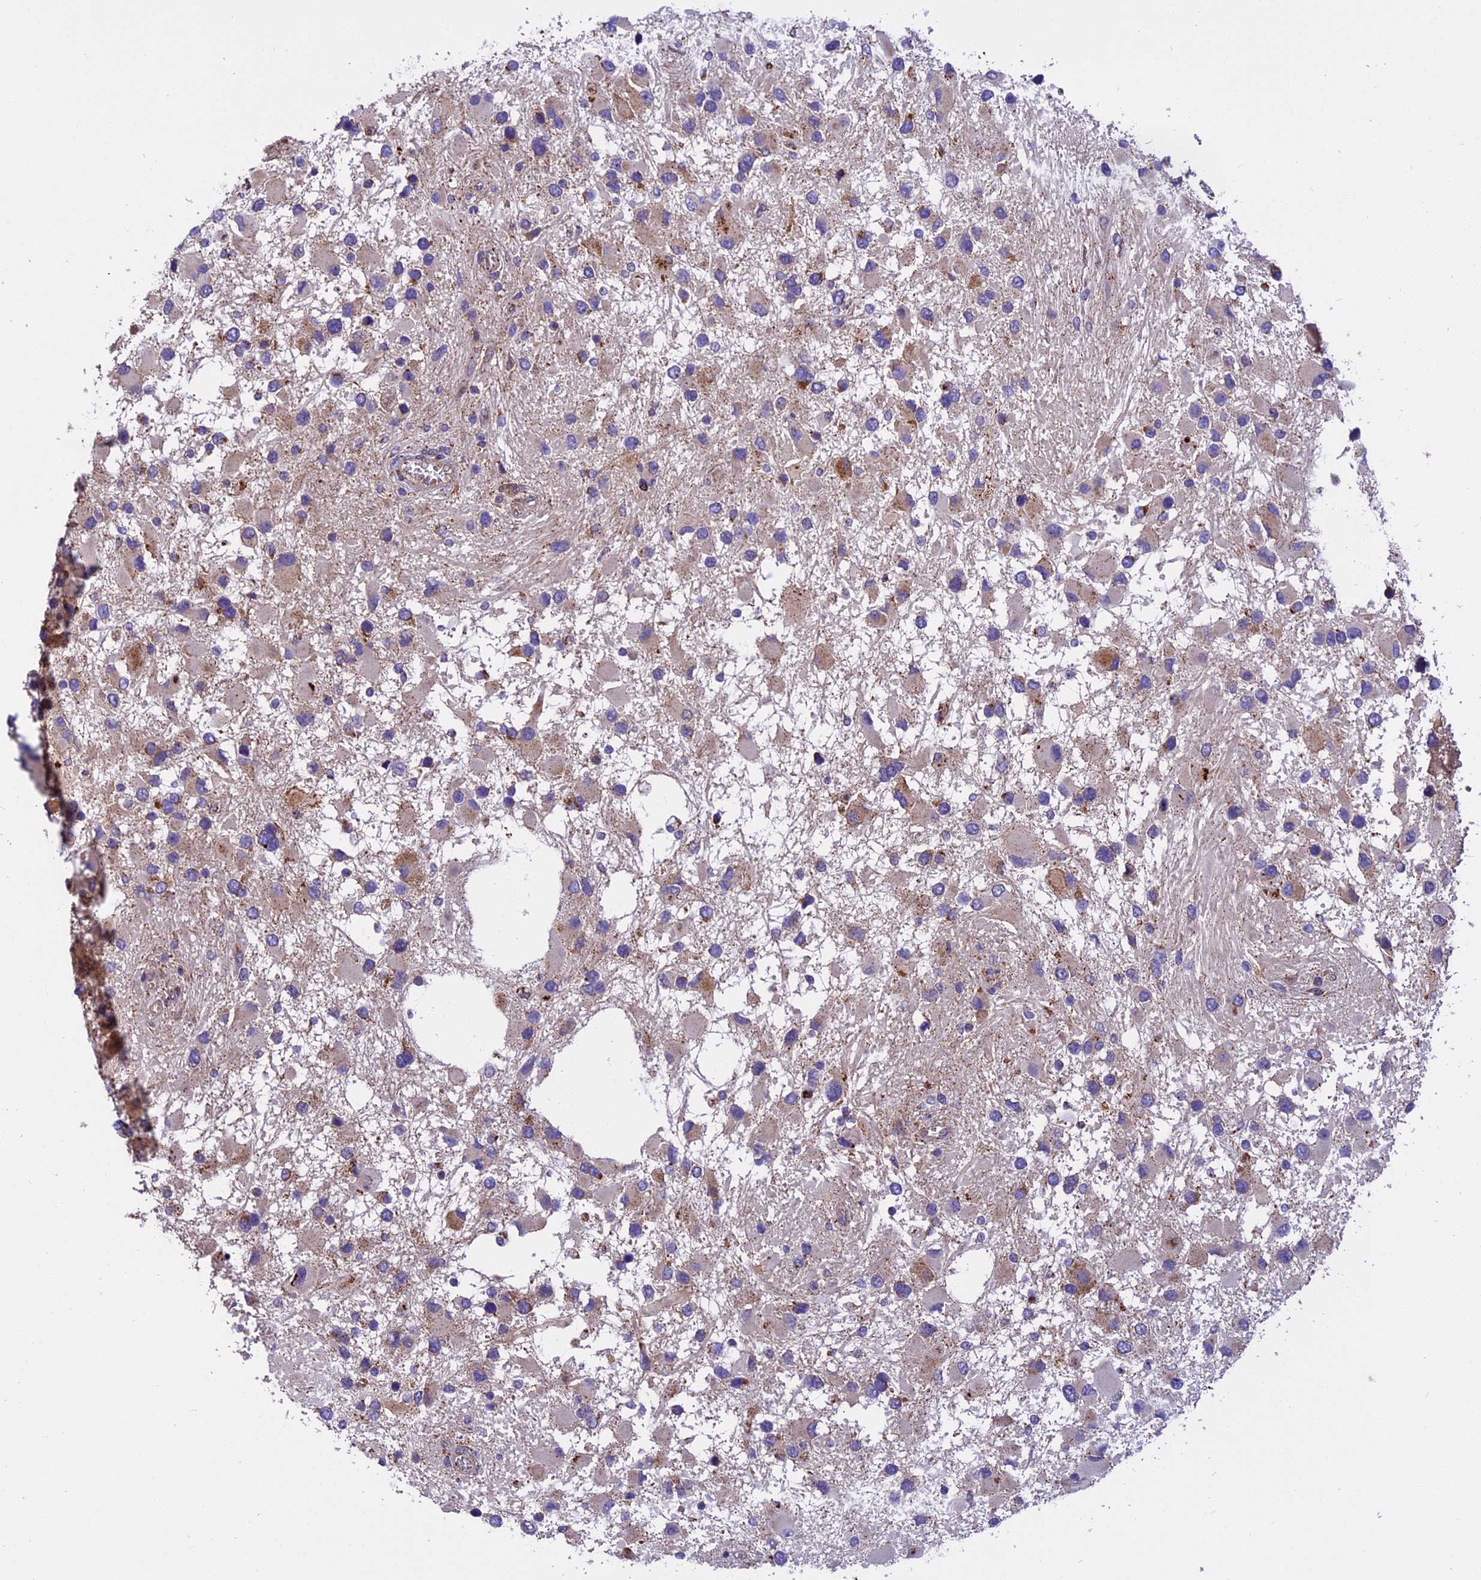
{"staining": {"intensity": "moderate", "quantity": "<25%", "location": "cytoplasmic/membranous"}, "tissue": "glioma", "cell_type": "Tumor cells", "image_type": "cancer", "snomed": [{"axis": "morphology", "description": "Glioma, malignant, High grade"}, {"axis": "topography", "description": "Brain"}], "caption": "High-power microscopy captured an immunohistochemistry (IHC) photomicrograph of malignant high-grade glioma, revealing moderate cytoplasmic/membranous expression in about <25% of tumor cells.", "gene": "CHMP2A", "patient": {"sex": "male", "age": 53}}